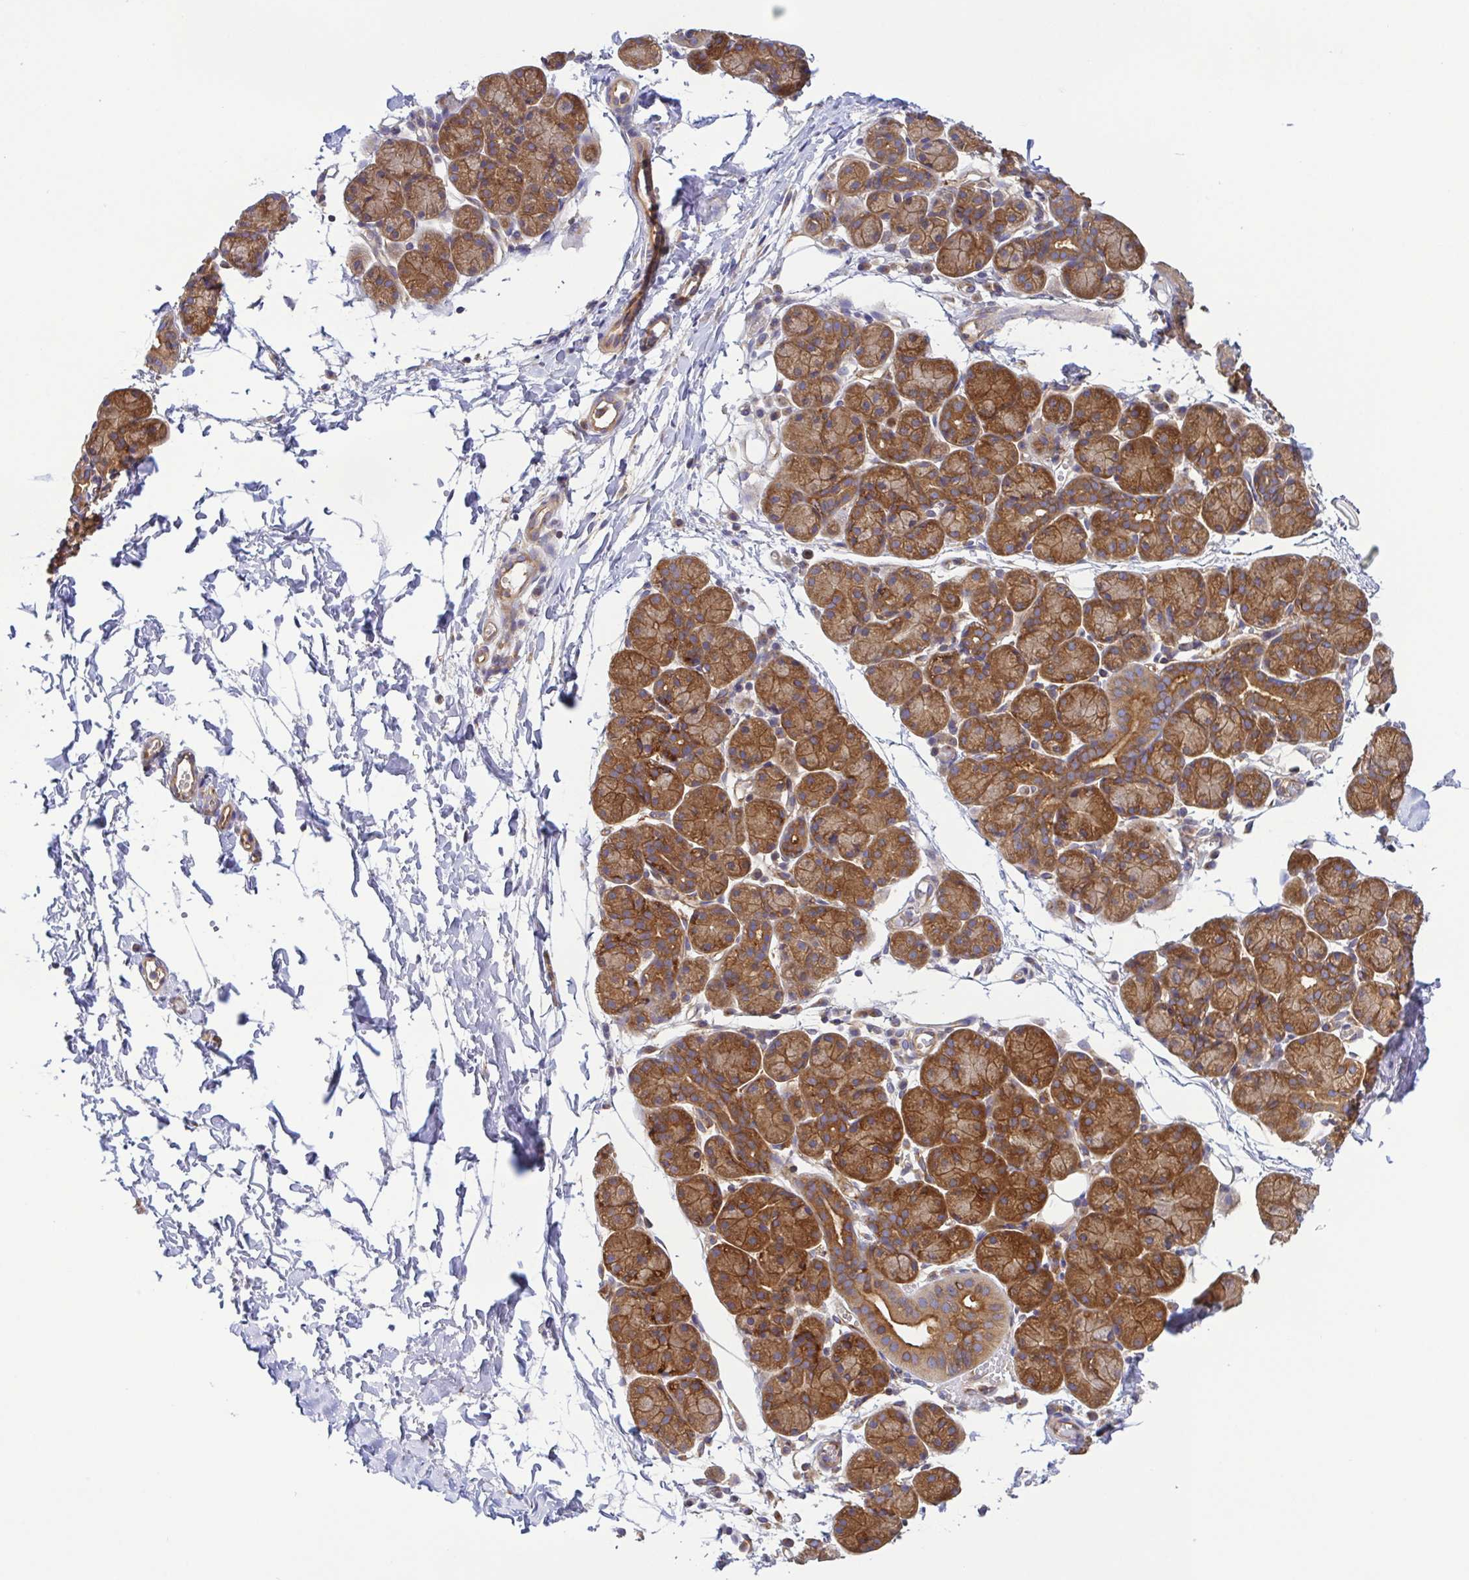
{"staining": {"intensity": "moderate", "quantity": ">75%", "location": "cytoplasmic/membranous"}, "tissue": "salivary gland", "cell_type": "Glandular cells", "image_type": "normal", "snomed": [{"axis": "morphology", "description": "Normal tissue, NOS"}, {"axis": "morphology", "description": "Inflammation, NOS"}, {"axis": "topography", "description": "Lymph node"}, {"axis": "topography", "description": "Salivary gland"}], "caption": "This is an image of immunohistochemistry (IHC) staining of benign salivary gland, which shows moderate positivity in the cytoplasmic/membranous of glandular cells.", "gene": "KIF5B", "patient": {"sex": "male", "age": 3}}